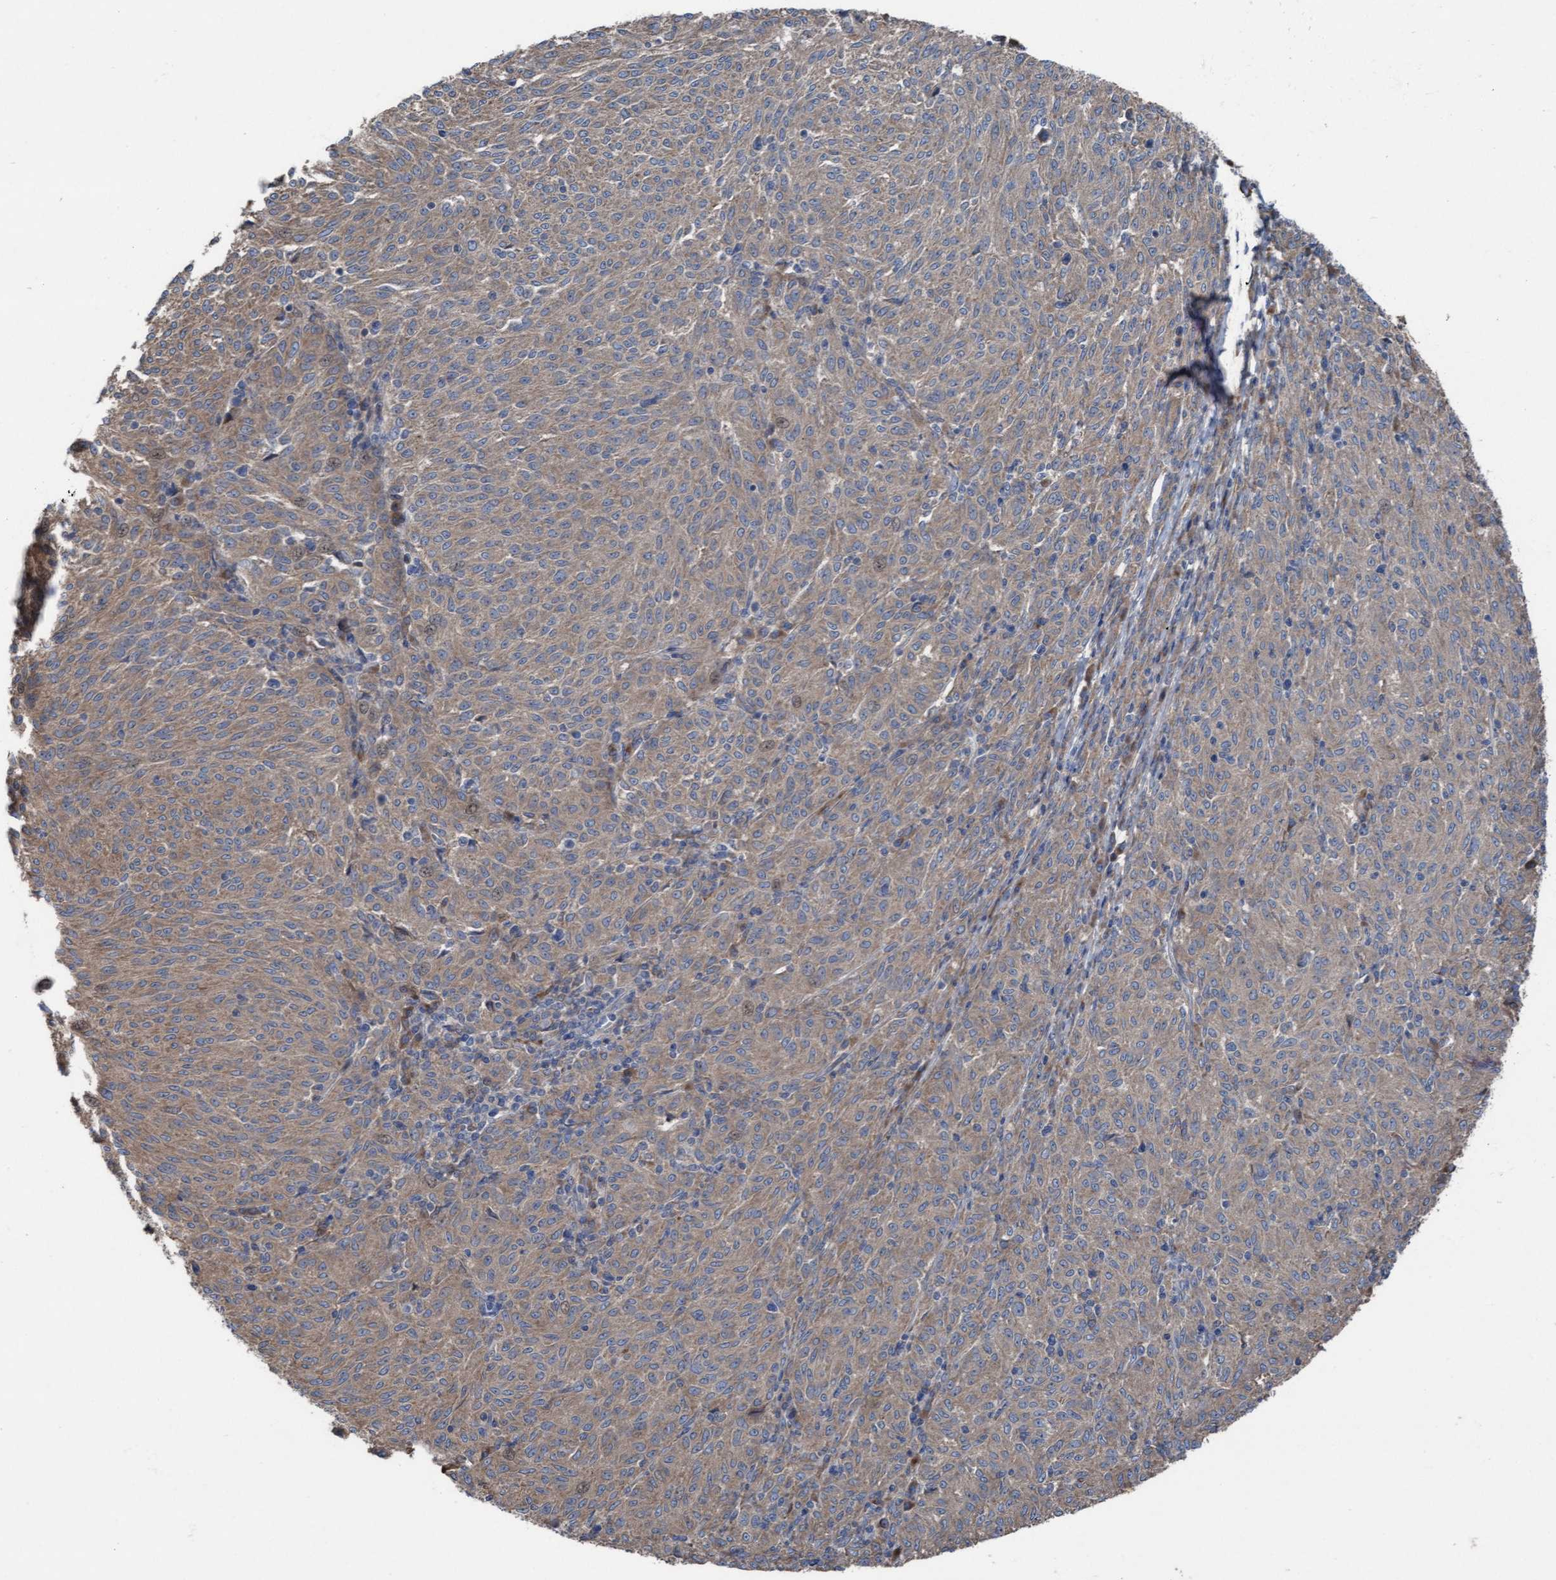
{"staining": {"intensity": "weak", "quantity": ">75%", "location": "cytoplasmic/membranous"}, "tissue": "melanoma", "cell_type": "Tumor cells", "image_type": "cancer", "snomed": [{"axis": "morphology", "description": "Malignant melanoma, NOS"}, {"axis": "topography", "description": "Skin"}], "caption": "Immunohistochemical staining of melanoma exhibits low levels of weak cytoplasmic/membranous protein staining in about >75% of tumor cells. (DAB (3,3'-diaminobenzidine) IHC with brightfield microscopy, high magnification).", "gene": "KLHL26", "patient": {"sex": "female", "age": 72}}